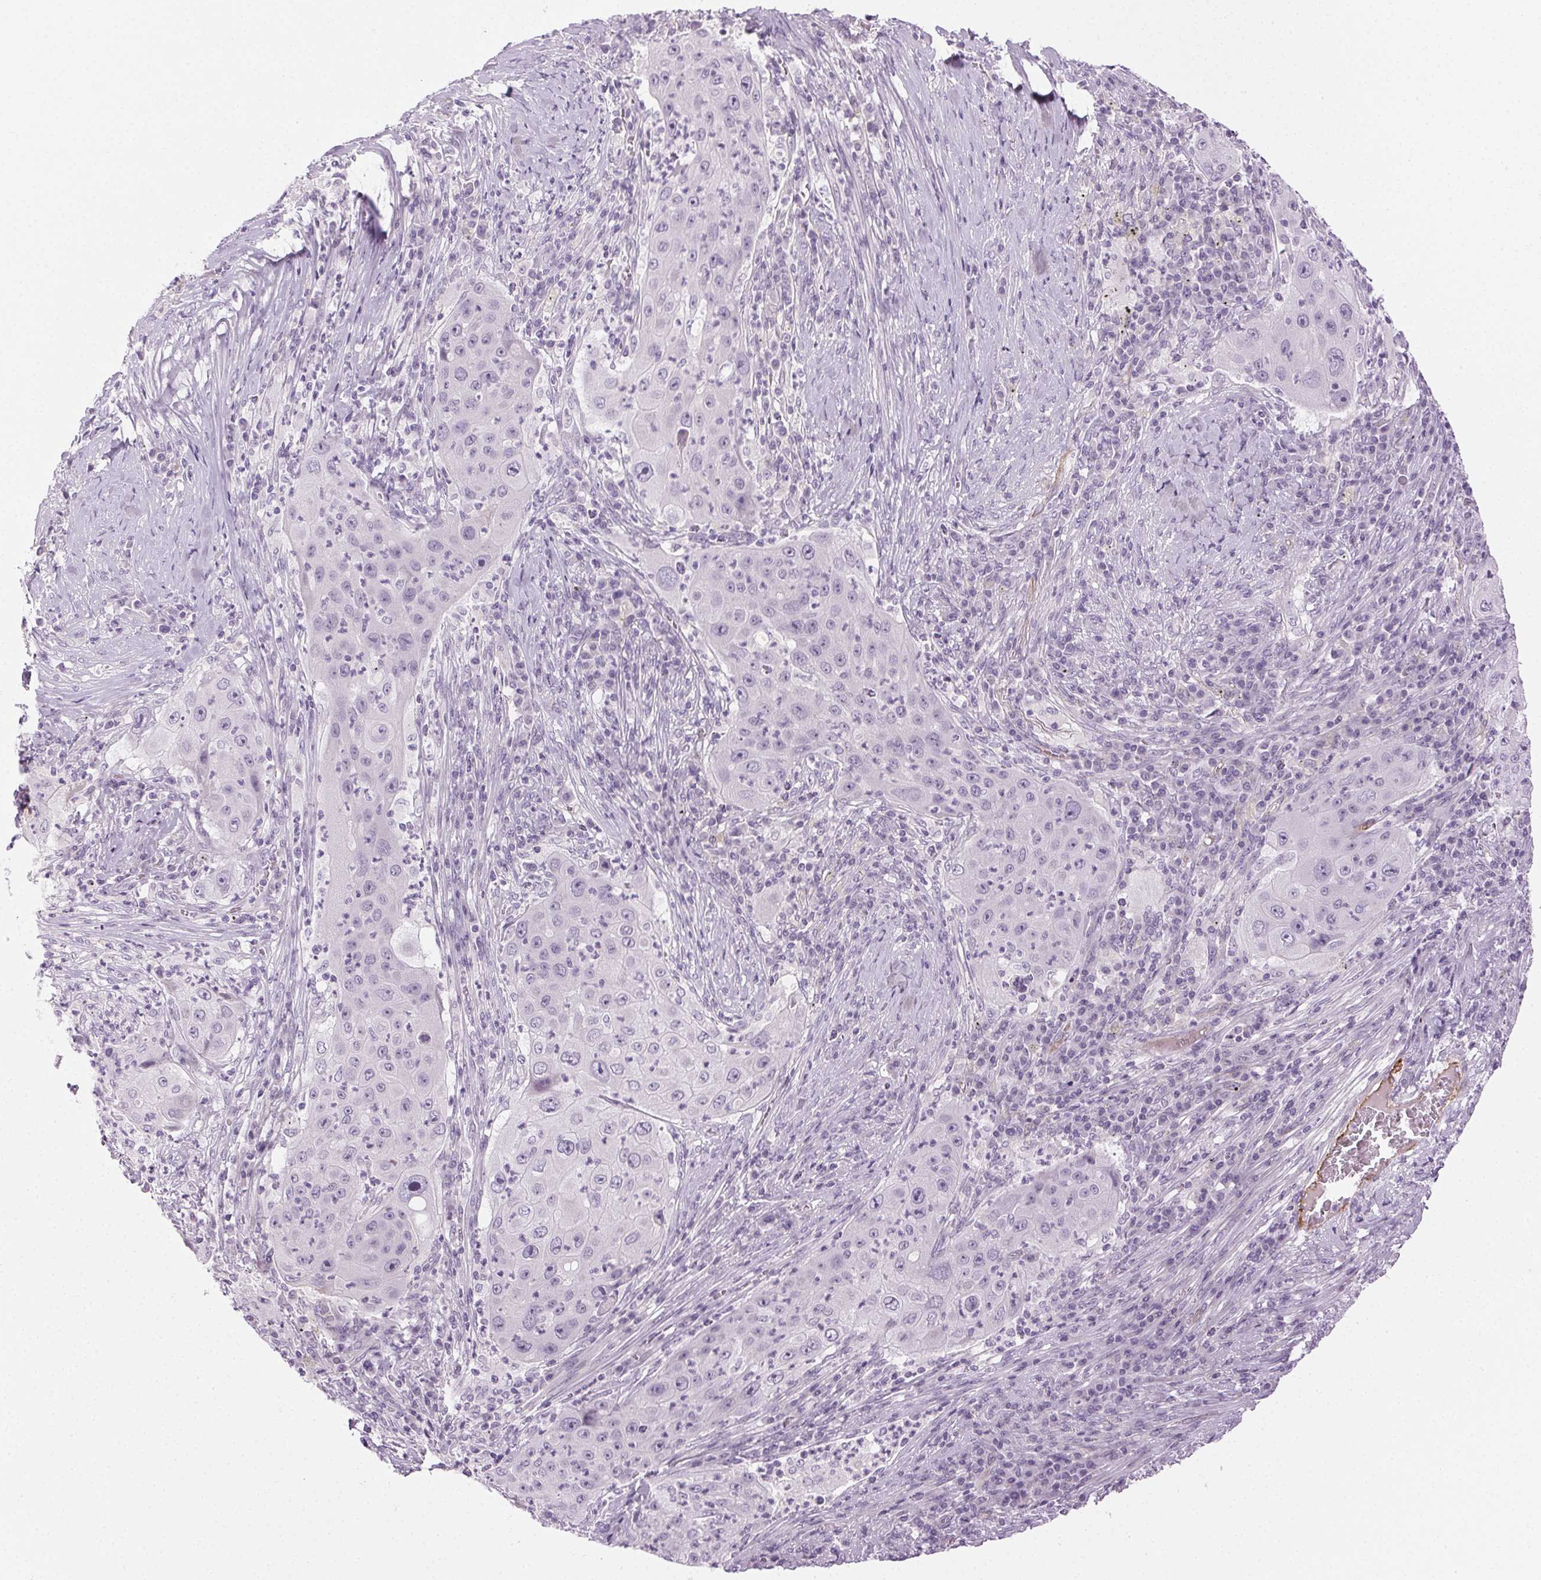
{"staining": {"intensity": "negative", "quantity": "none", "location": "none"}, "tissue": "lung cancer", "cell_type": "Tumor cells", "image_type": "cancer", "snomed": [{"axis": "morphology", "description": "Squamous cell carcinoma, NOS"}, {"axis": "topography", "description": "Lung"}], "caption": "Tumor cells are negative for brown protein staining in lung squamous cell carcinoma.", "gene": "AIF1L", "patient": {"sex": "female", "age": 59}}